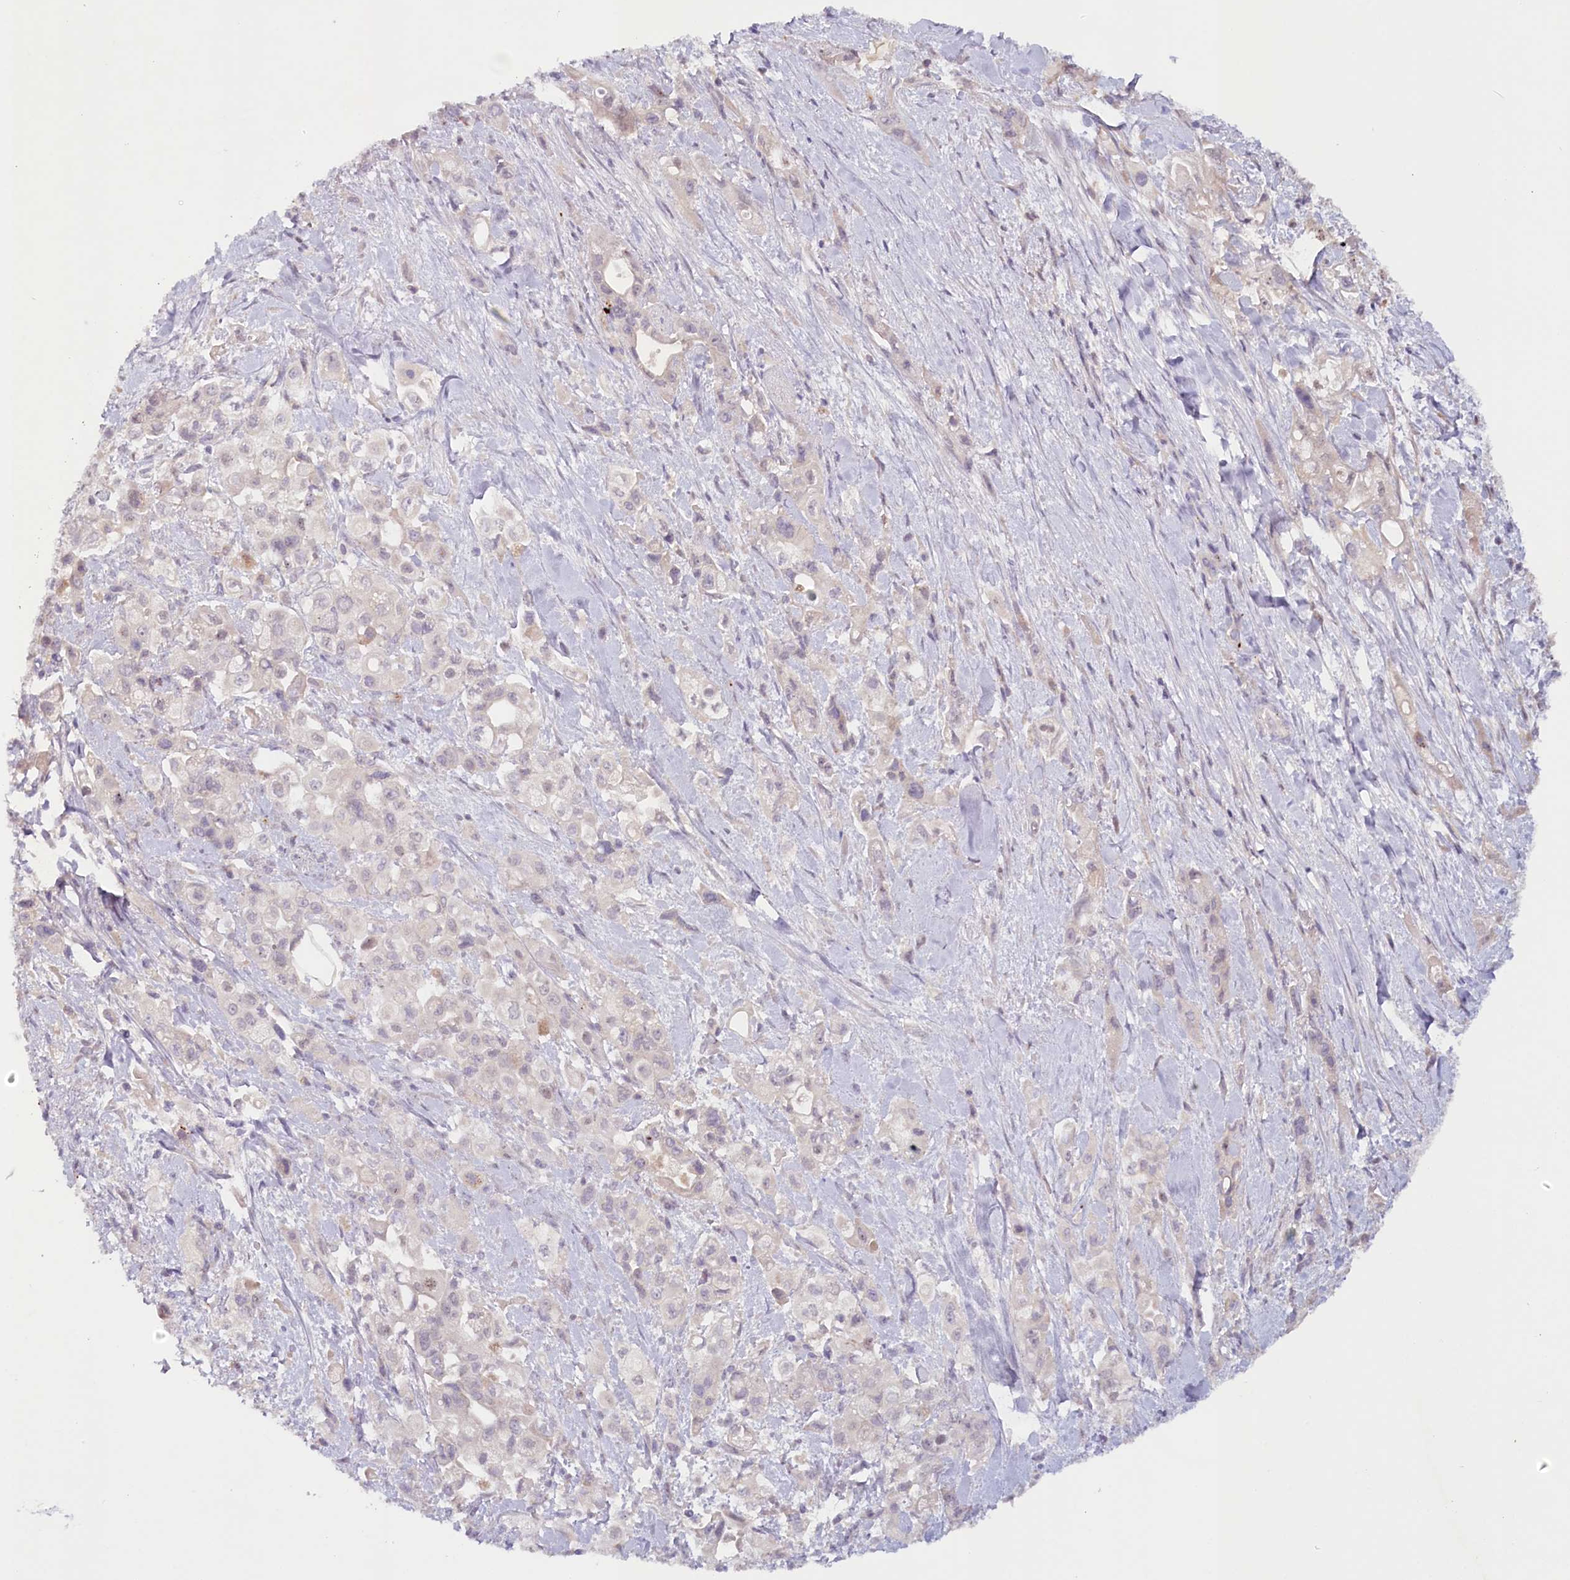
{"staining": {"intensity": "negative", "quantity": "none", "location": "none"}, "tissue": "pancreatic cancer", "cell_type": "Tumor cells", "image_type": "cancer", "snomed": [{"axis": "morphology", "description": "Adenocarcinoma, NOS"}, {"axis": "topography", "description": "Pancreas"}], "caption": "Tumor cells show no significant protein staining in pancreatic adenocarcinoma.", "gene": "PSAPL1", "patient": {"sex": "female", "age": 66}}